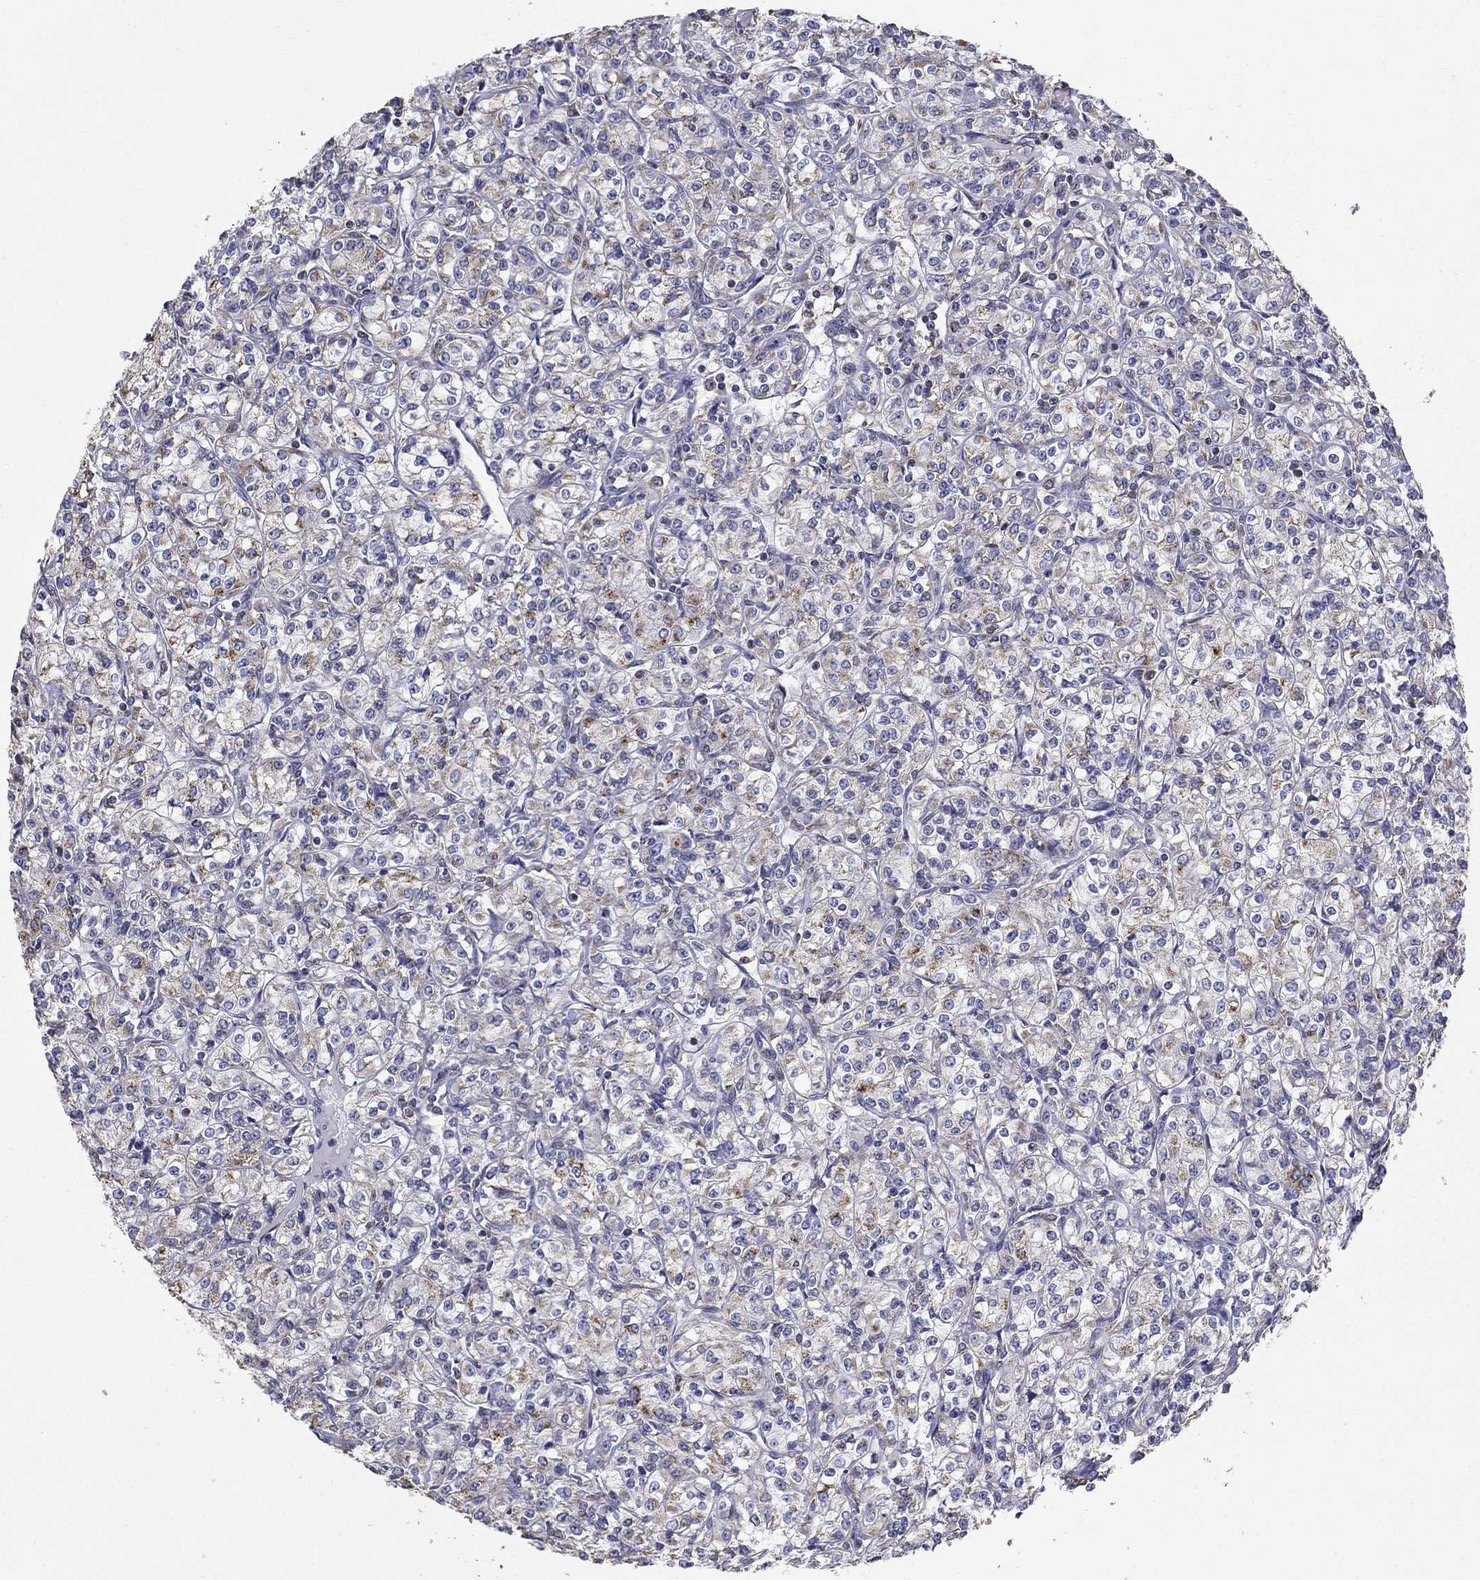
{"staining": {"intensity": "moderate", "quantity": "<25%", "location": "cytoplasmic/membranous"}, "tissue": "renal cancer", "cell_type": "Tumor cells", "image_type": "cancer", "snomed": [{"axis": "morphology", "description": "Adenocarcinoma, NOS"}, {"axis": "topography", "description": "Kidney"}], "caption": "Brown immunohistochemical staining in renal cancer demonstrates moderate cytoplasmic/membranous positivity in approximately <25% of tumor cells. The protein is stained brown, and the nuclei are stained in blue (DAB IHC with brightfield microscopy, high magnification).", "gene": "NME5", "patient": {"sex": "male", "age": 77}}